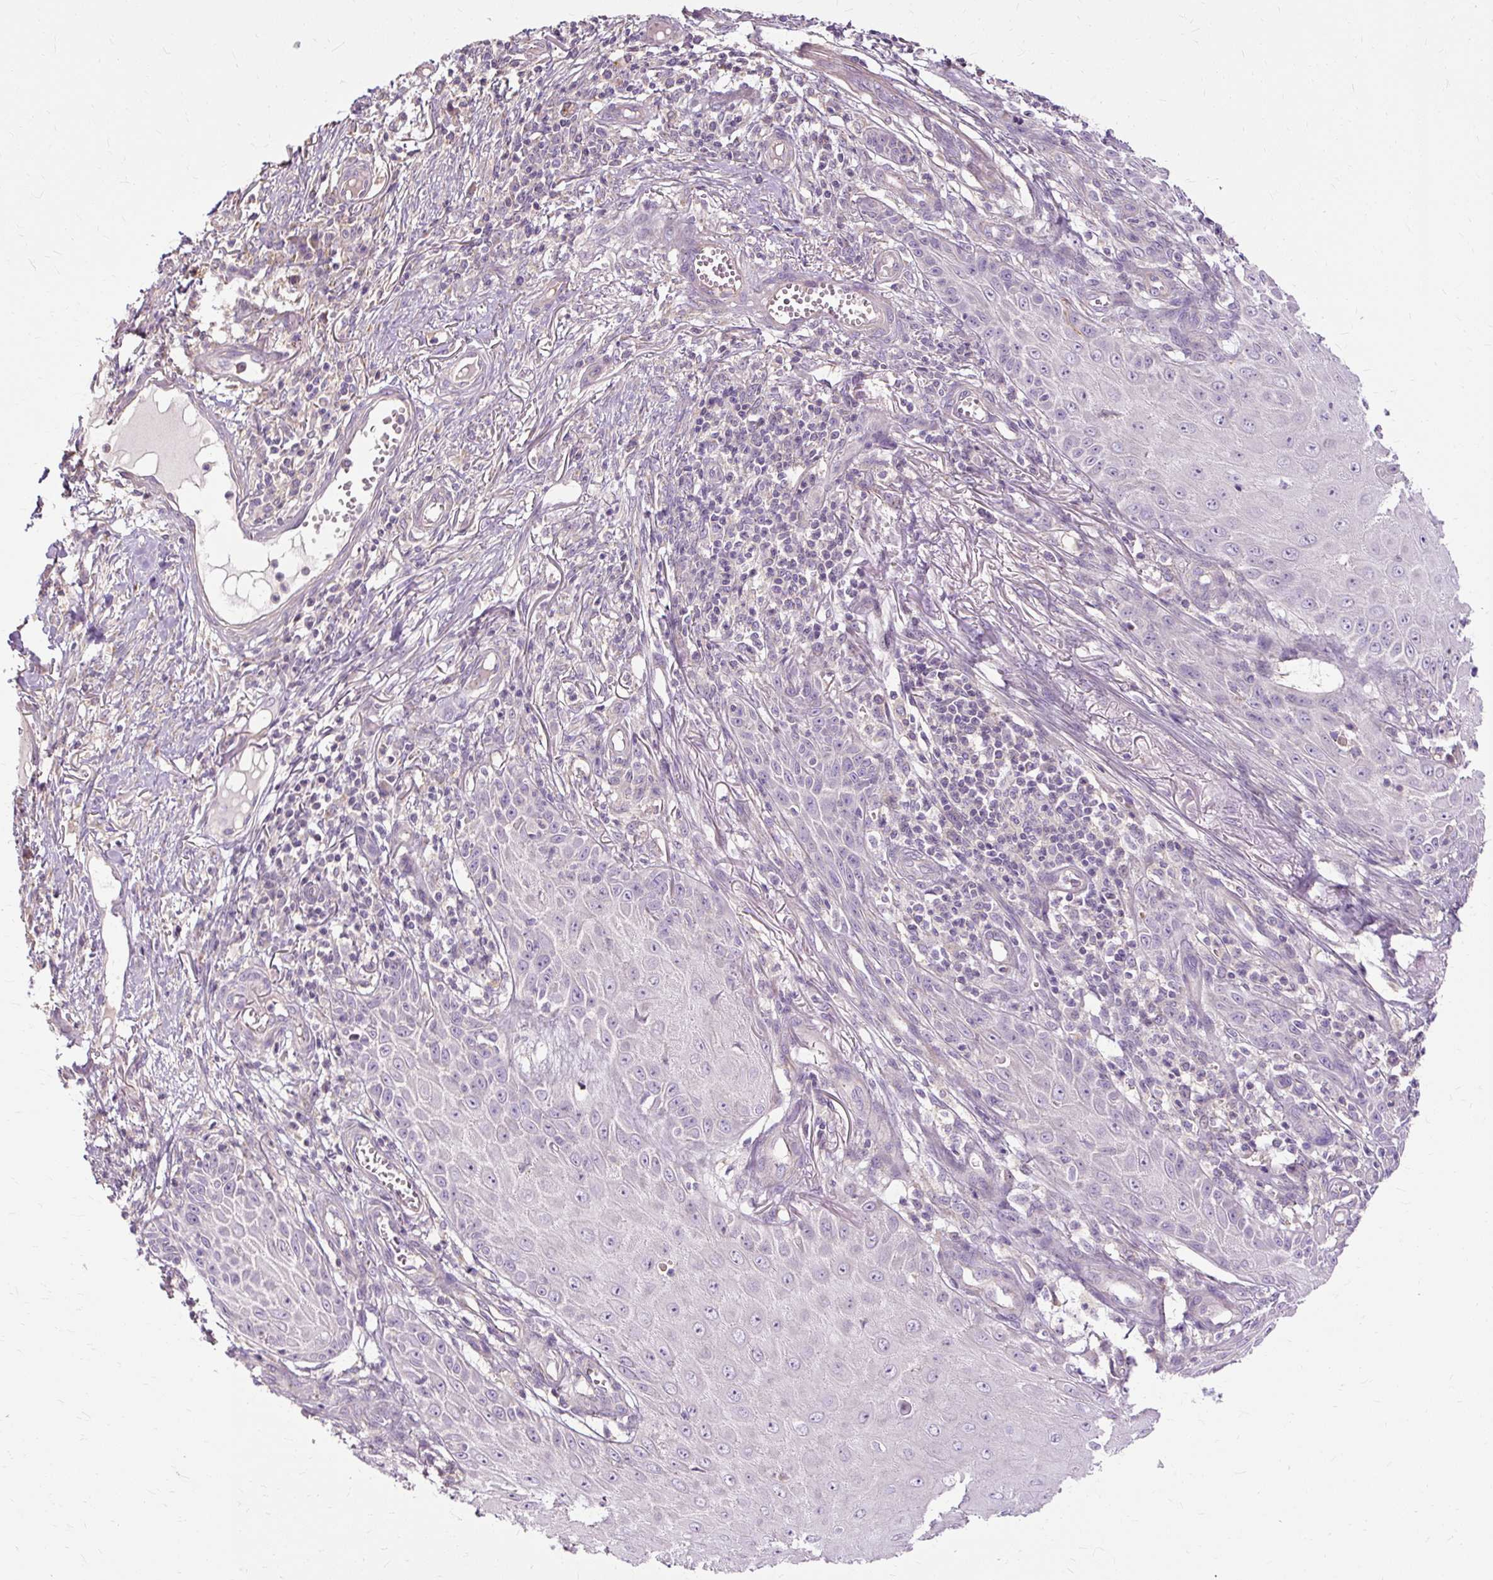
{"staining": {"intensity": "negative", "quantity": "none", "location": "none"}, "tissue": "skin cancer", "cell_type": "Tumor cells", "image_type": "cancer", "snomed": [{"axis": "morphology", "description": "Squamous cell carcinoma, NOS"}, {"axis": "topography", "description": "Skin"}], "caption": "There is no significant positivity in tumor cells of skin cancer (squamous cell carcinoma).", "gene": "TSPAN8", "patient": {"sex": "female", "age": 73}}